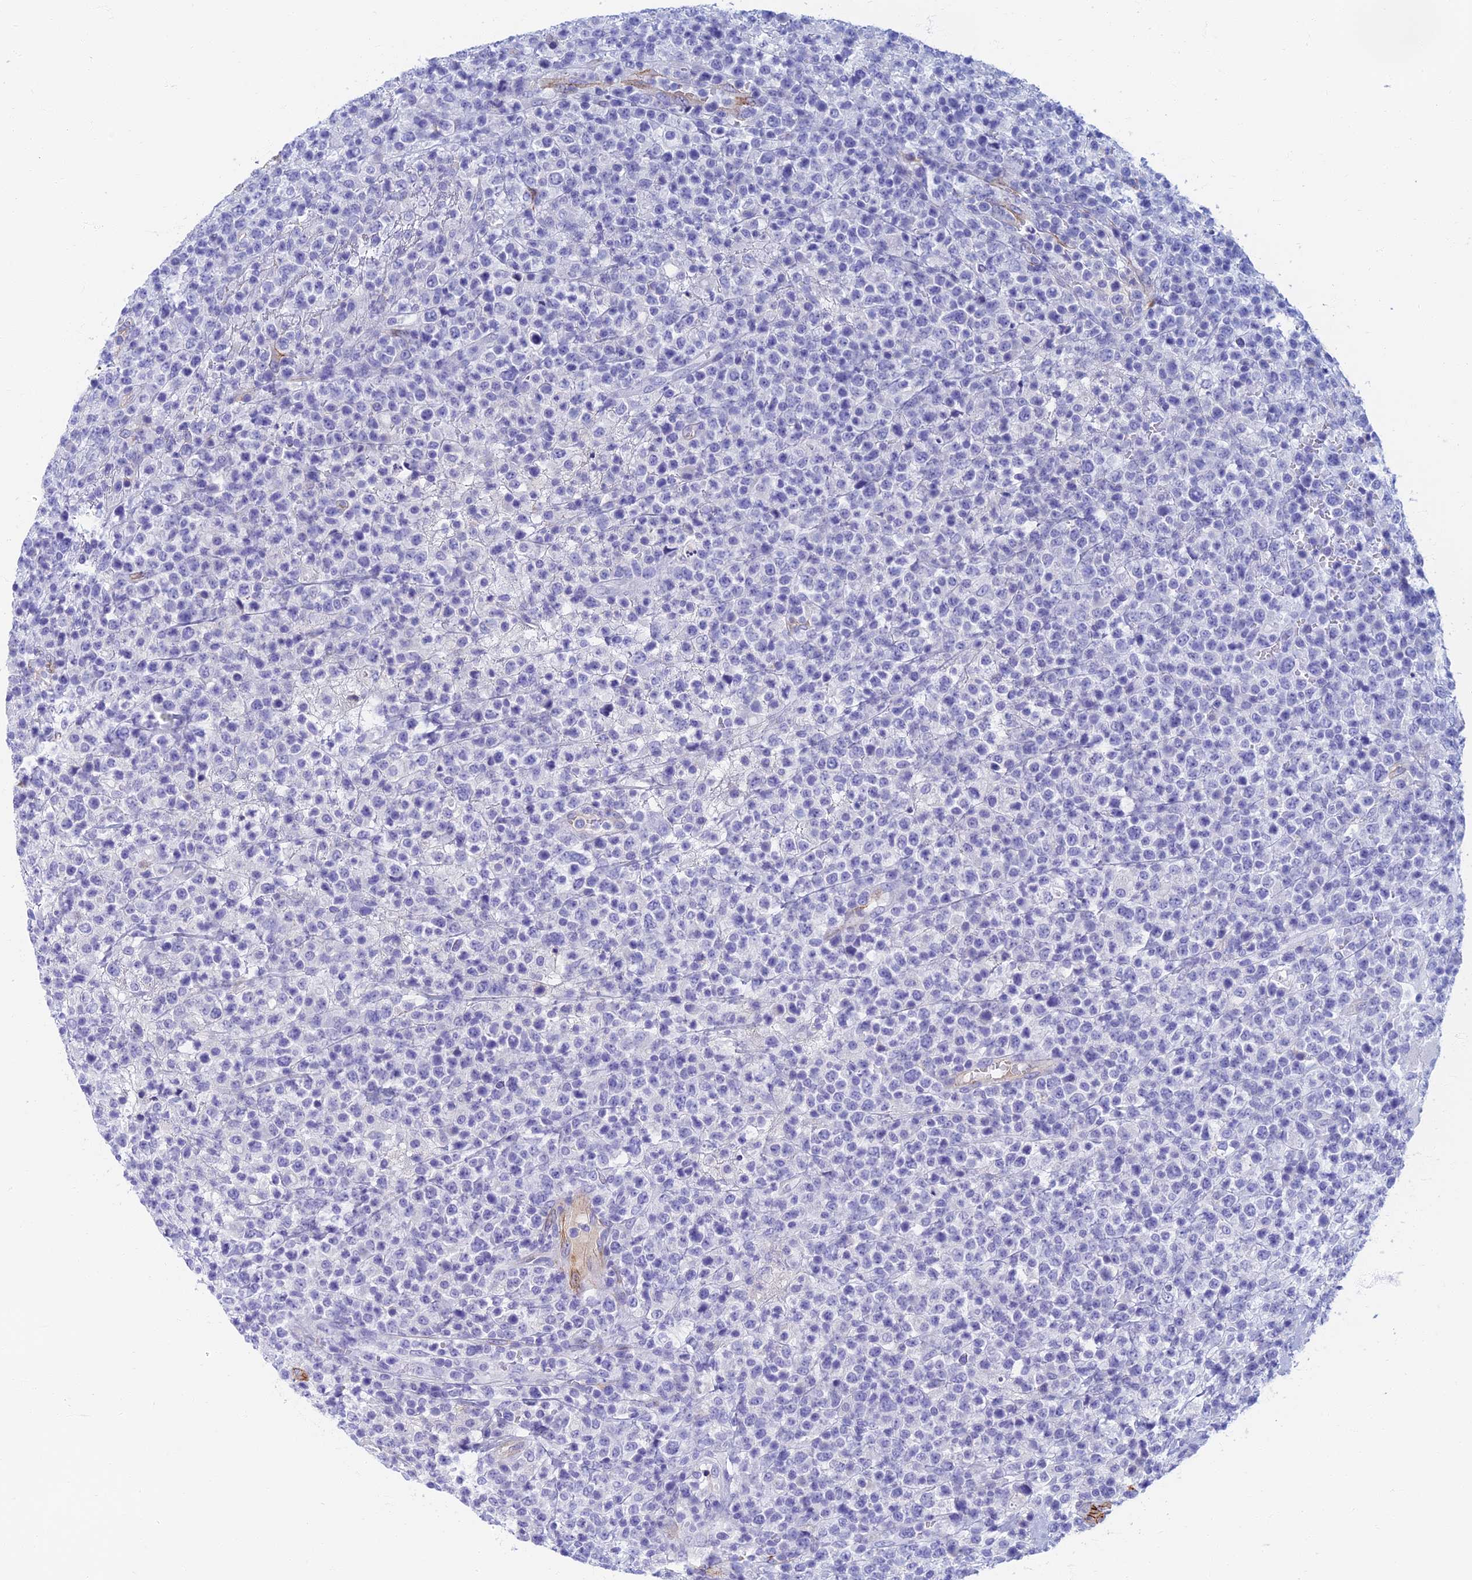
{"staining": {"intensity": "negative", "quantity": "none", "location": "none"}, "tissue": "lymphoma", "cell_type": "Tumor cells", "image_type": "cancer", "snomed": [{"axis": "morphology", "description": "Malignant lymphoma, non-Hodgkin's type, High grade"}, {"axis": "topography", "description": "Colon"}], "caption": "Immunohistochemical staining of malignant lymphoma, non-Hodgkin's type (high-grade) exhibits no significant positivity in tumor cells.", "gene": "ETFRF1", "patient": {"sex": "female", "age": 53}}